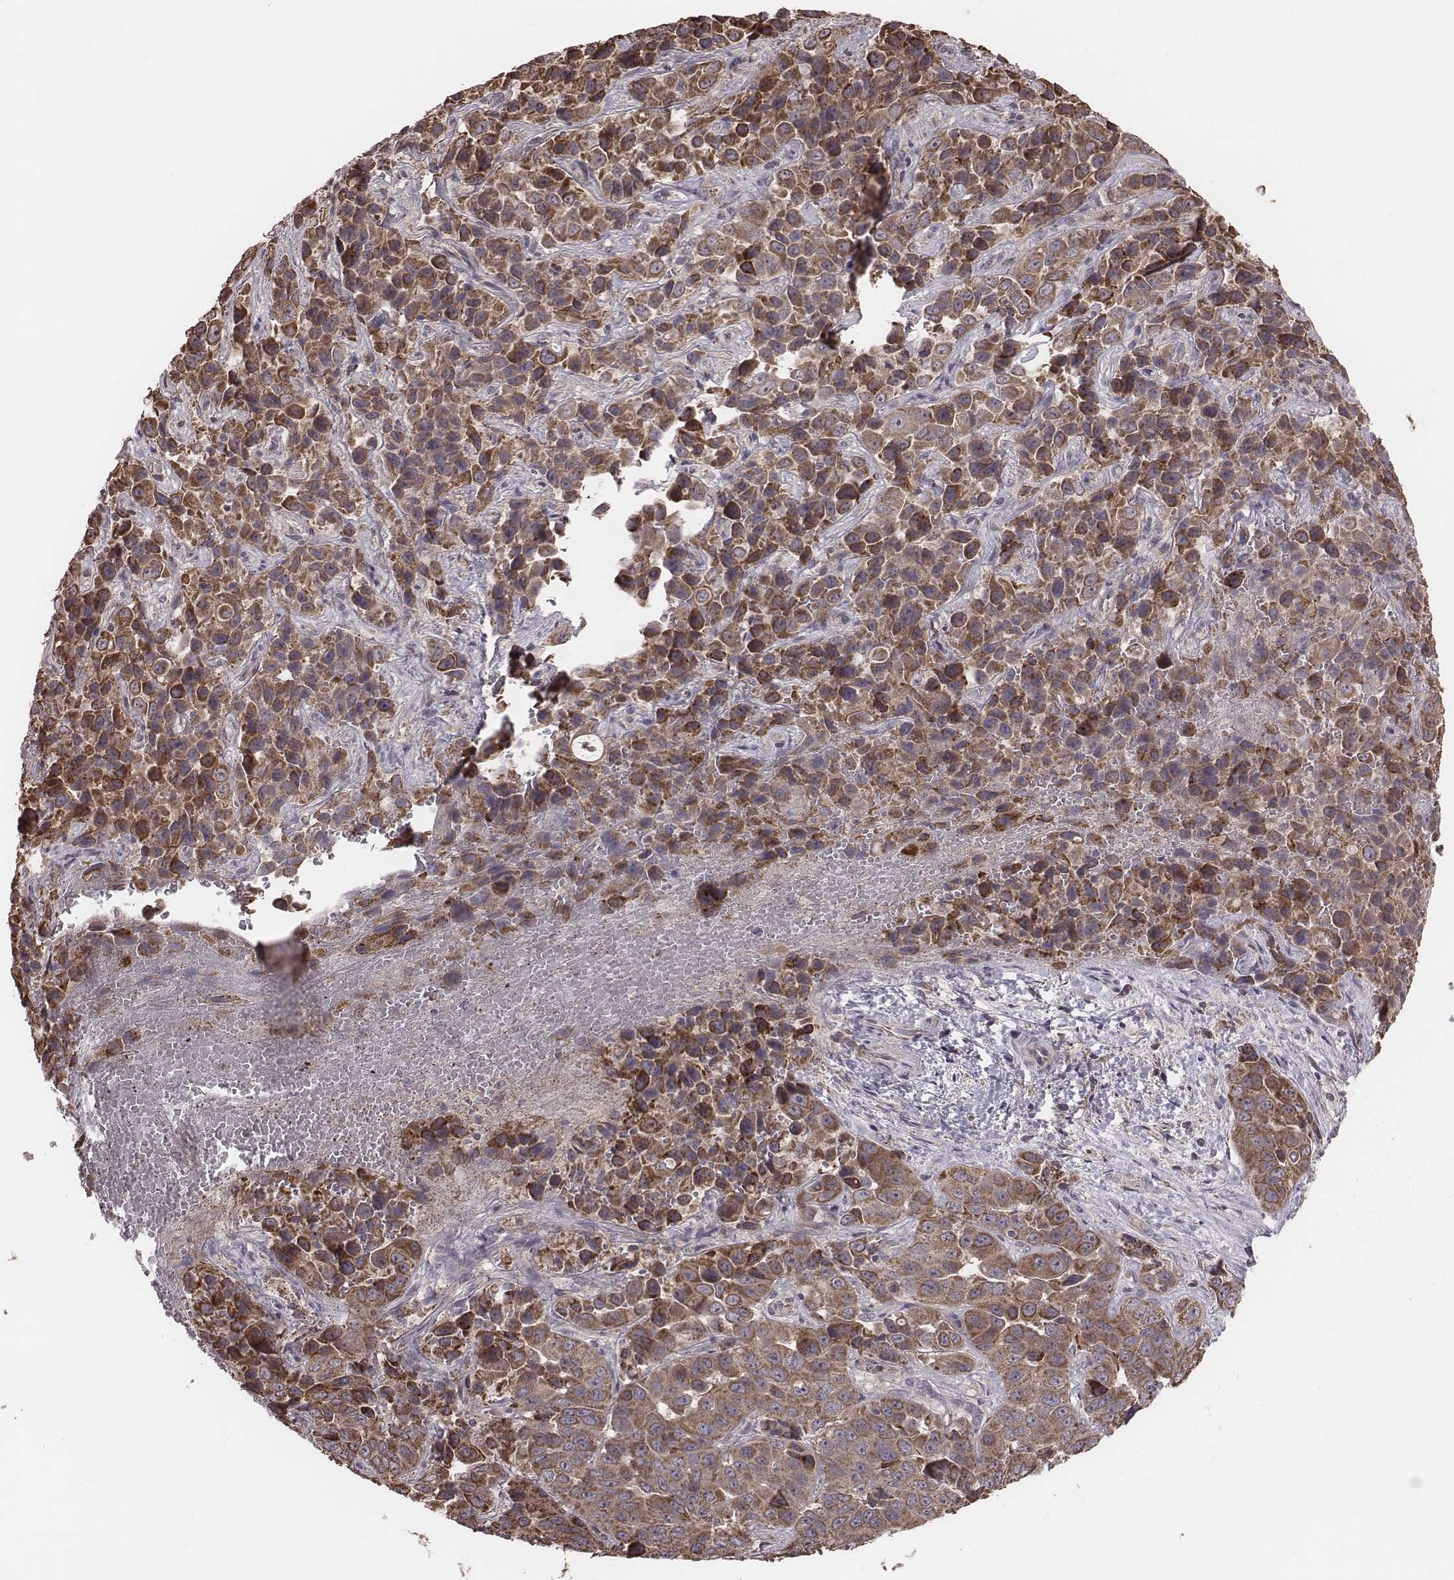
{"staining": {"intensity": "moderate", "quantity": ">75%", "location": "cytoplasmic/membranous"}, "tissue": "liver cancer", "cell_type": "Tumor cells", "image_type": "cancer", "snomed": [{"axis": "morphology", "description": "Cholangiocarcinoma"}, {"axis": "topography", "description": "Liver"}], "caption": "An immunohistochemistry (IHC) micrograph of neoplastic tissue is shown. Protein staining in brown shows moderate cytoplasmic/membranous positivity in cholangiocarcinoma (liver) within tumor cells.", "gene": "PDCD2L", "patient": {"sex": "female", "age": 52}}